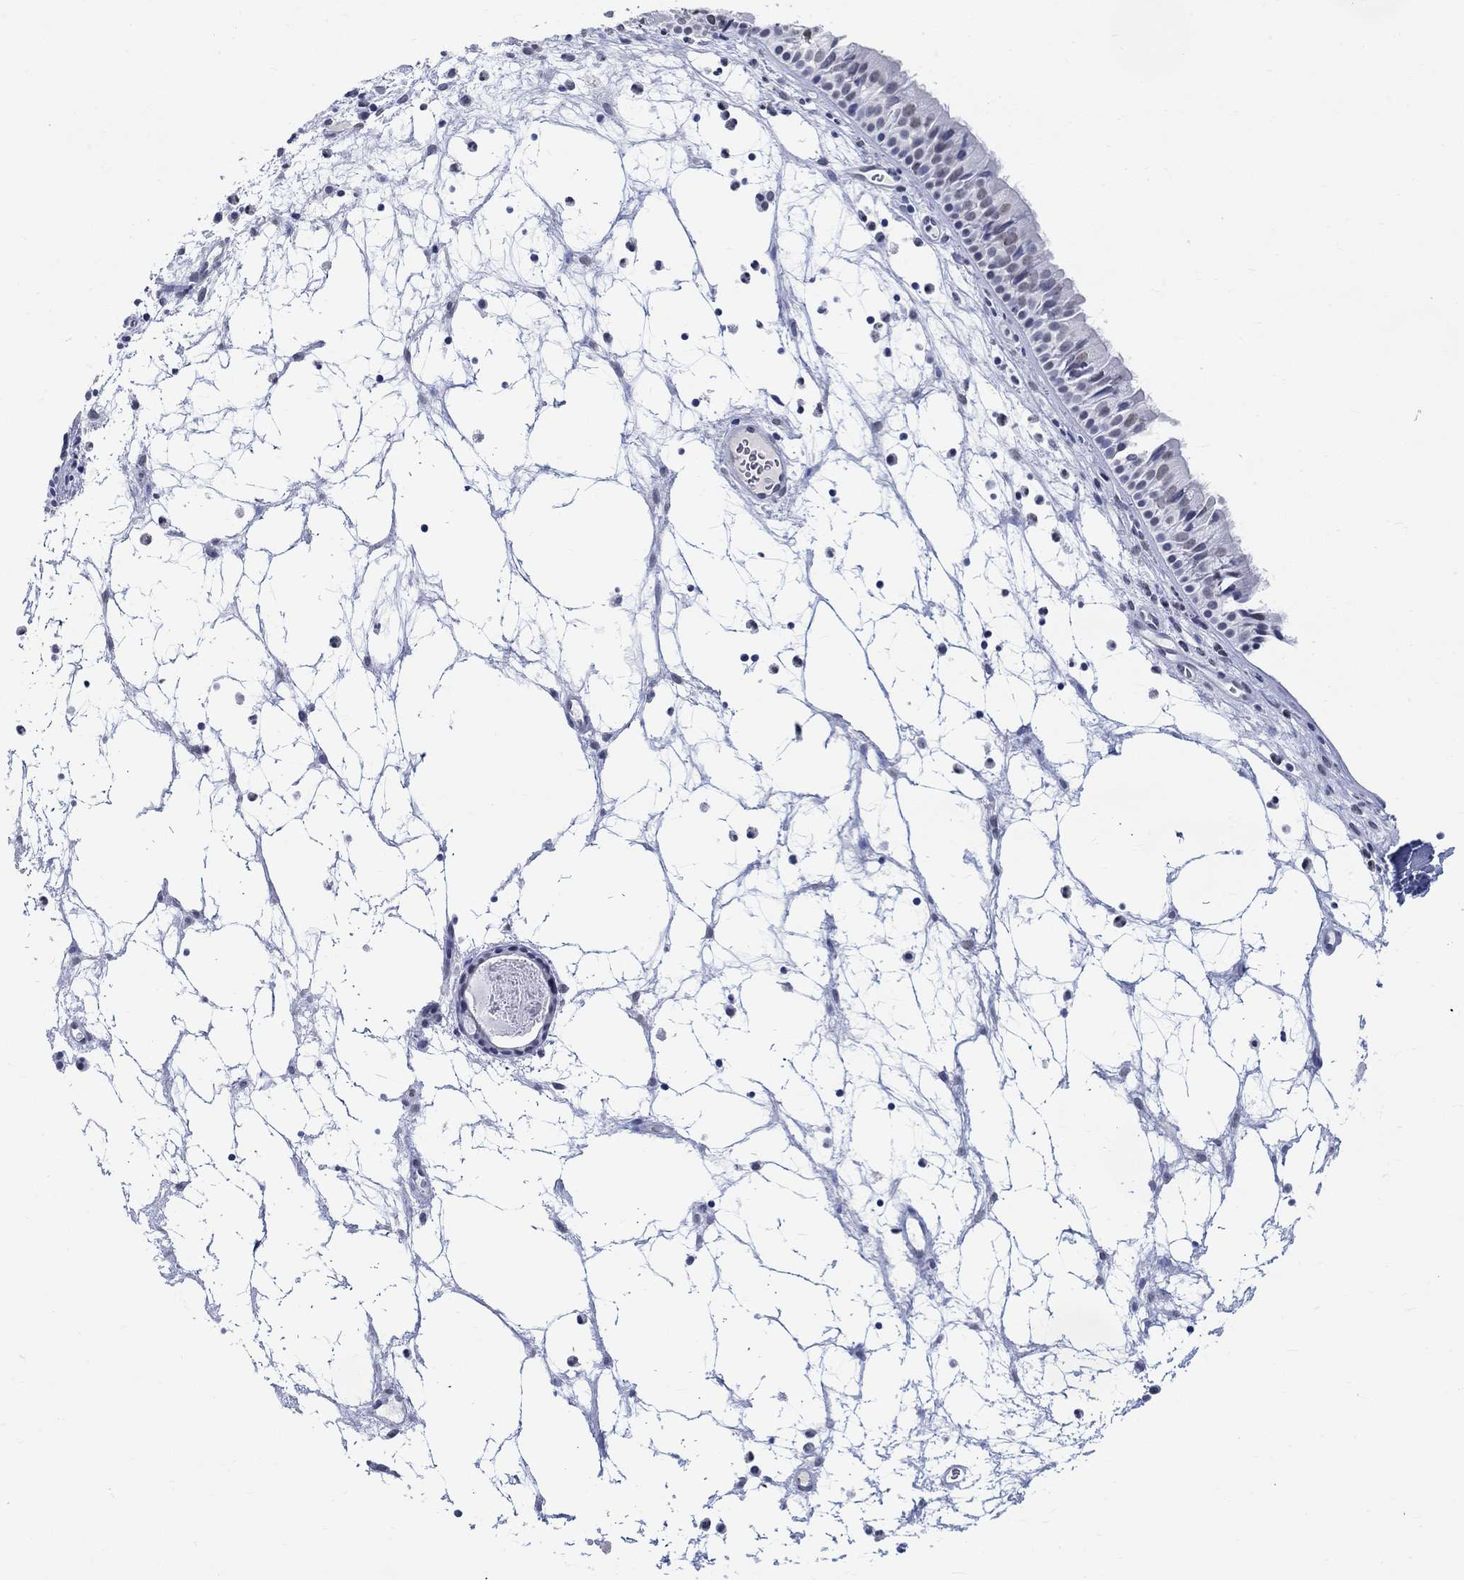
{"staining": {"intensity": "negative", "quantity": "none", "location": "none"}, "tissue": "nasopharynx", "cell_type": "Respiratory epithelial cells", "image_type": "normal", "snomed": [{"axis": "morphology", "description": "Normal tissue, NOS"}, {"axis": "topography", "description": "Nasopharynx"}], "caption": "DAB immunohistochemical staining of unremarkable nasopharynx displays no significant staining in respiratory epithelial cells. Brightfield microscopy of immunohistochemistry (IHC) stained with DAB (3,3'-diaminobenzidine) (brown) and hematoxylin (blue), captured at high magnification.", "gene": "ANKS1B", "patient": {"sex": "male", "age": 83}}